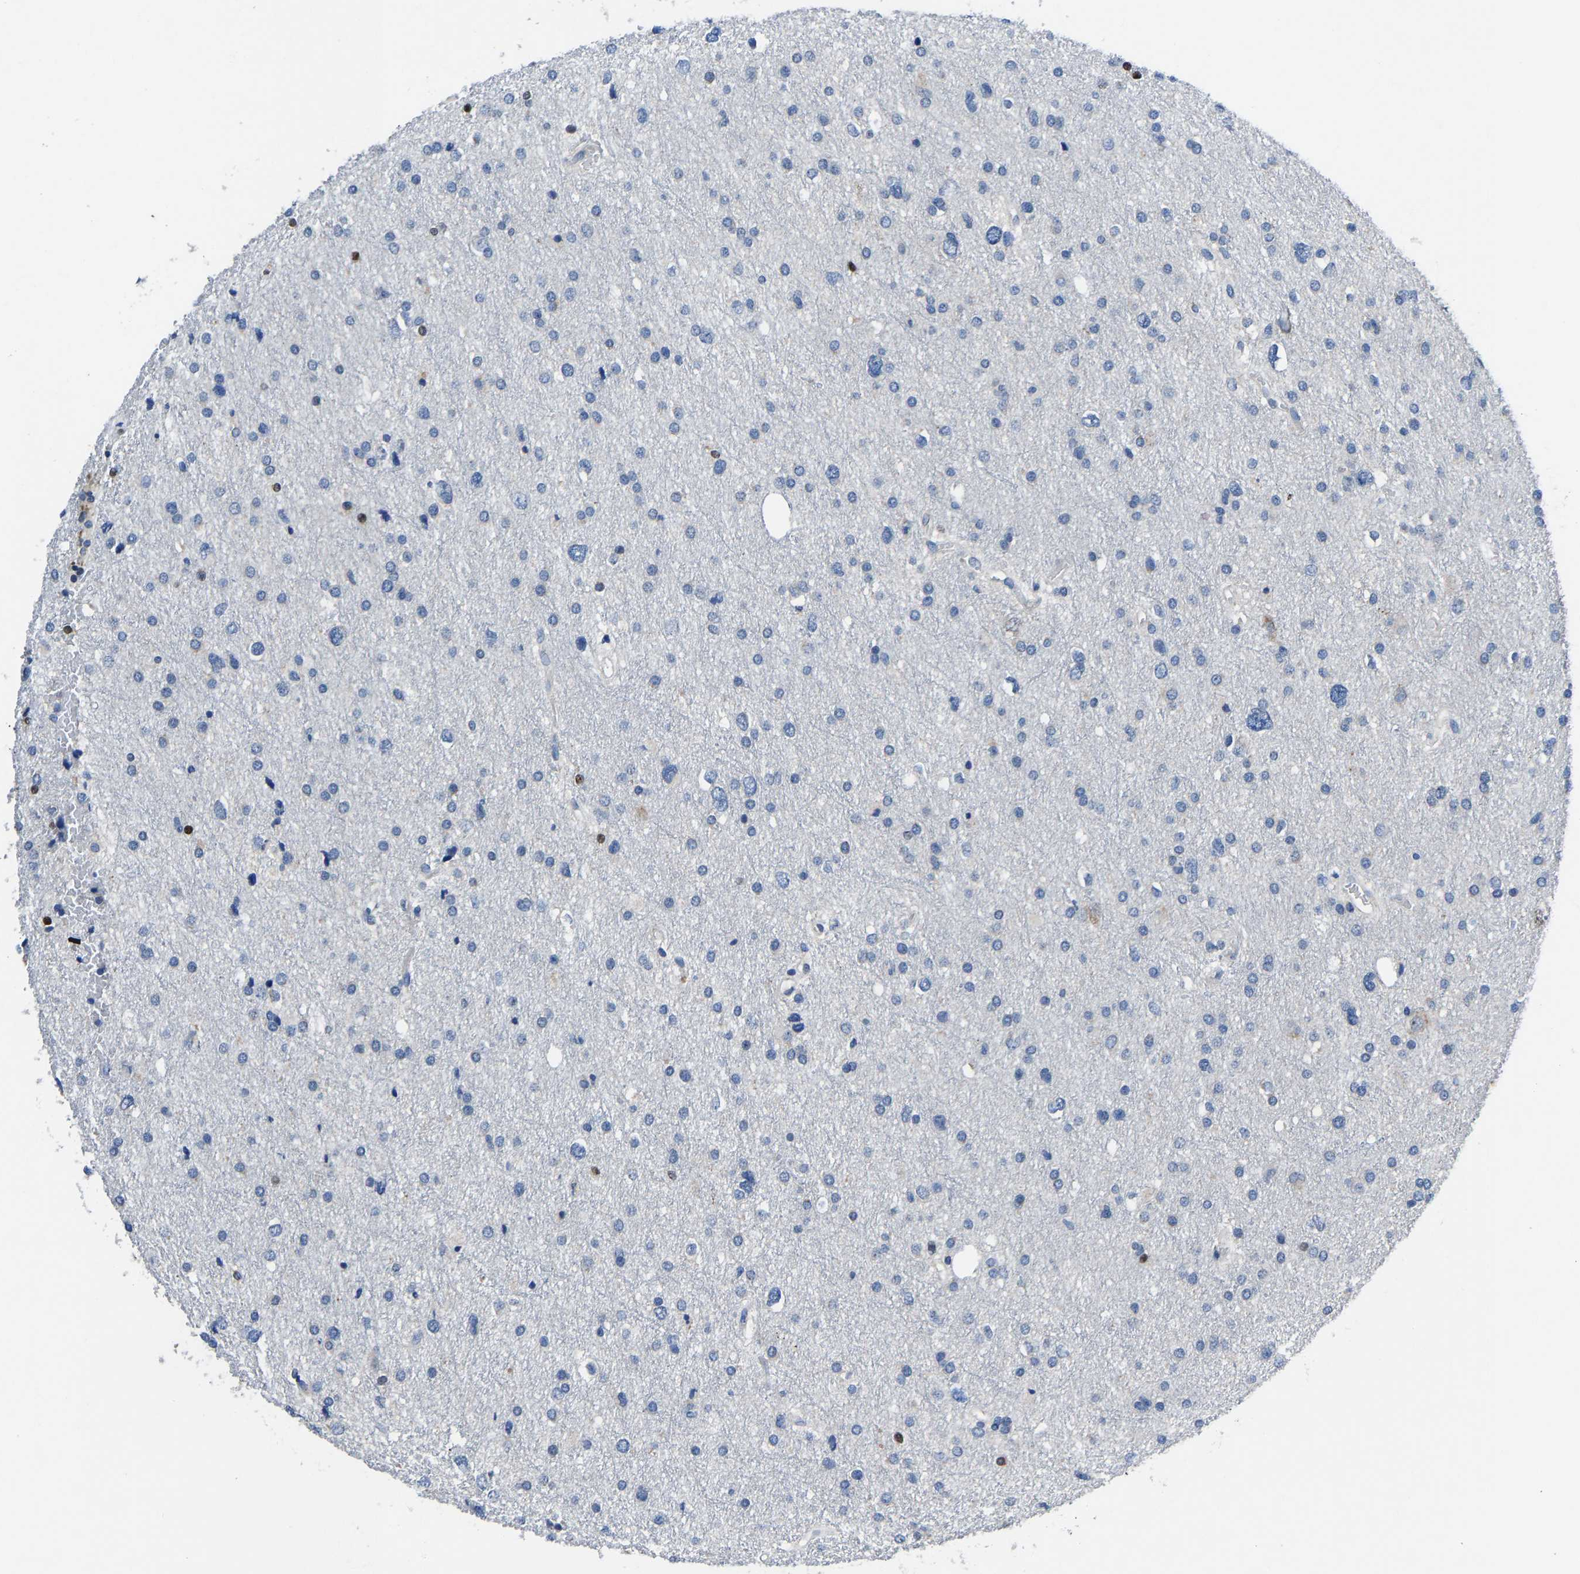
{"staining": {"intensity": "negative", "quantity": "none", "location": "none"}, "tissue": "glioma", "cell_type": "Tumor cells", "image_type": "cancer", "snomed": [{"axis": "morphology", "description": "Glioma, malignant, Low grade"}, {"axis": "topography", "description": "Brain"}], "caption": "The image displays no staining of tumor cells in glioma.", "gene": "EGR1", "patient": {"sex": "female", "age": 37}}